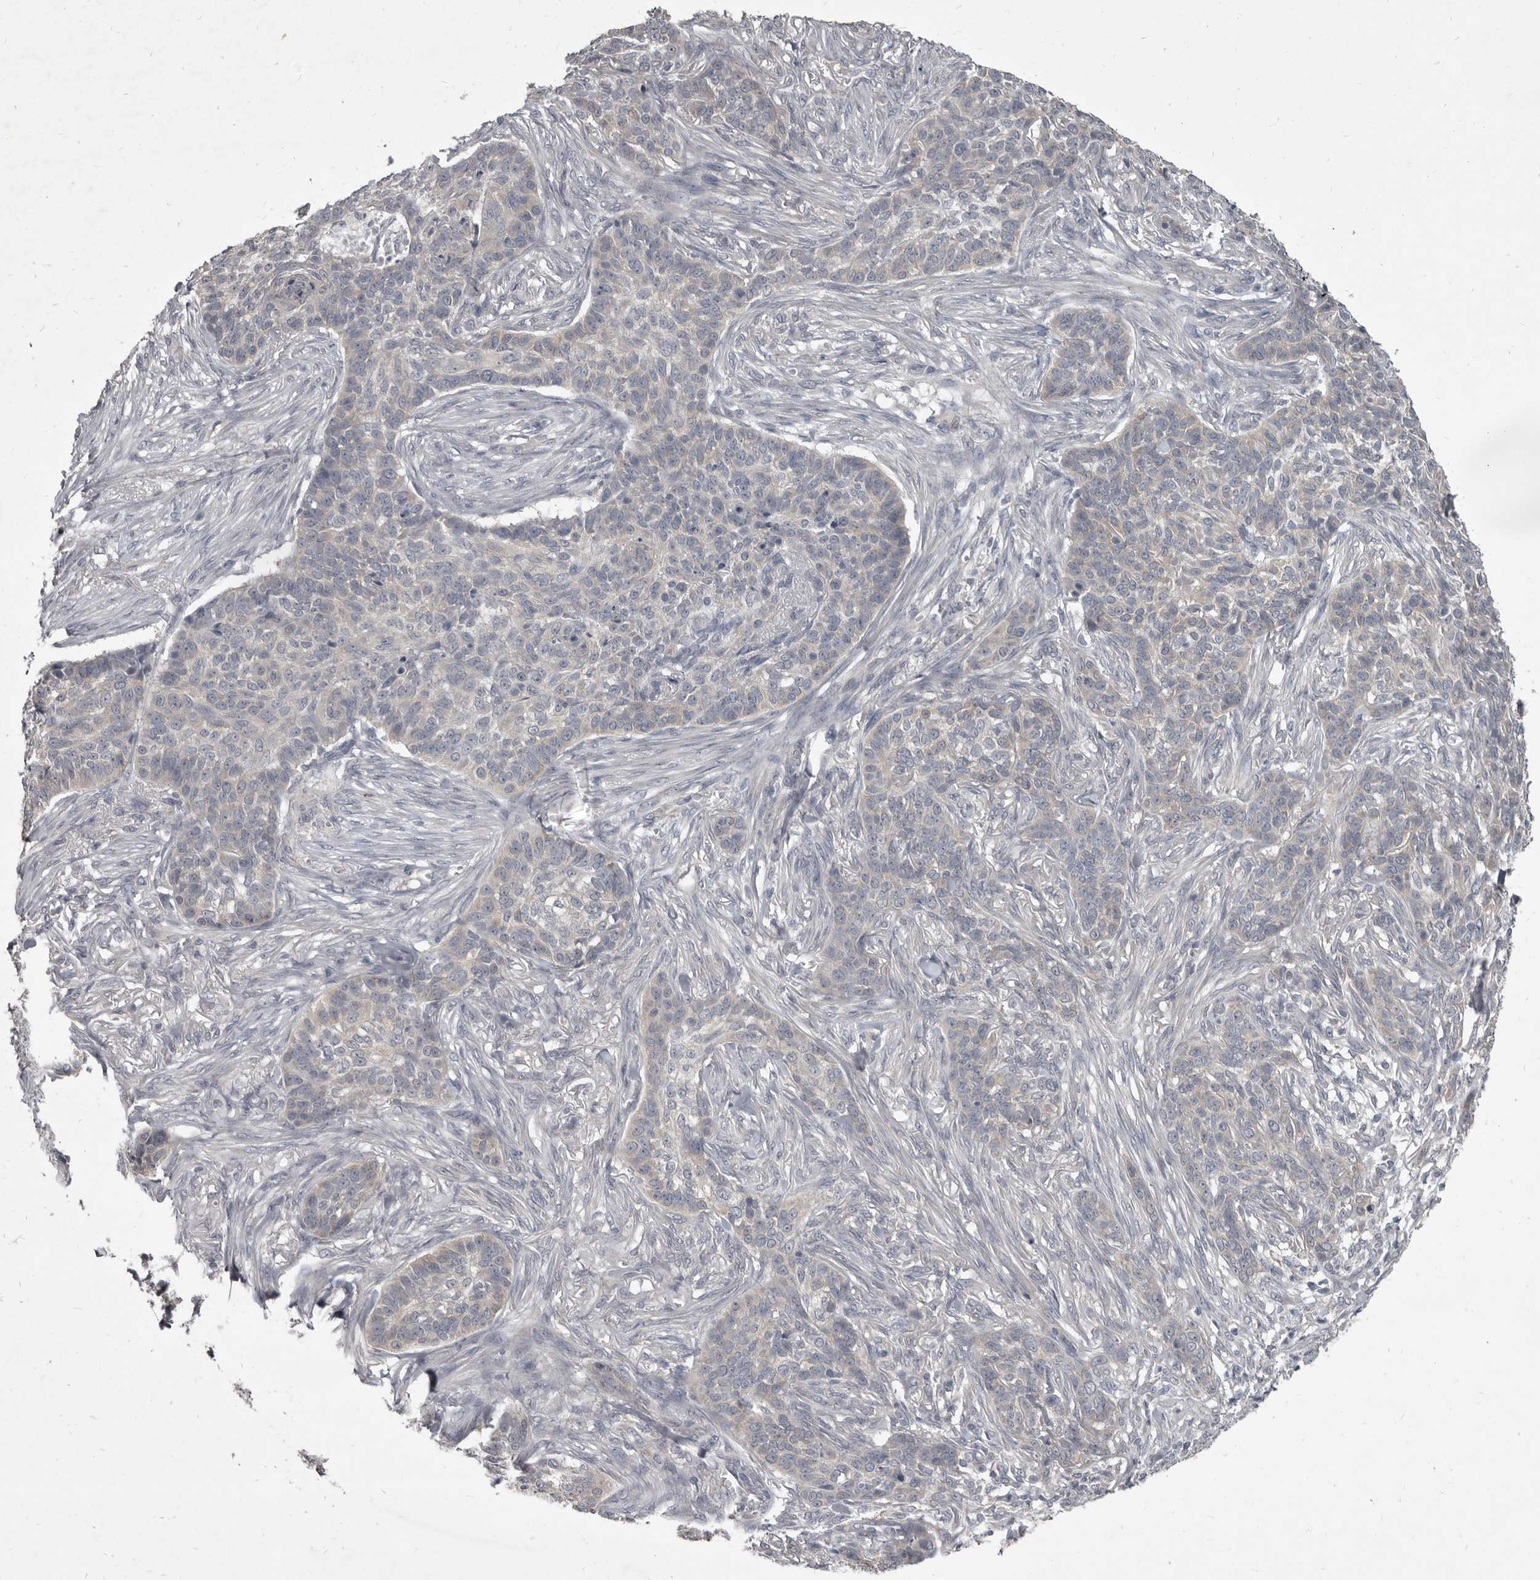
{"staining": {"intensity": "negative", "quantity": "none", "location": "none"}, "tissue": "skin cancer", "cell_type": "Tumor cells", "image_type": "cancer", "snomed": [{"axis": "morphology", "description": "Basal cell carcinoma"}, {"axis": "topography", "description": "Skin"}], "caption": "Skin basal cell carcinoma stained for a protein using immunohistochemistry shows no positivity tumor cells.", "gene": "GSK3B", "patient": {"sex": "male", "age": 85}}